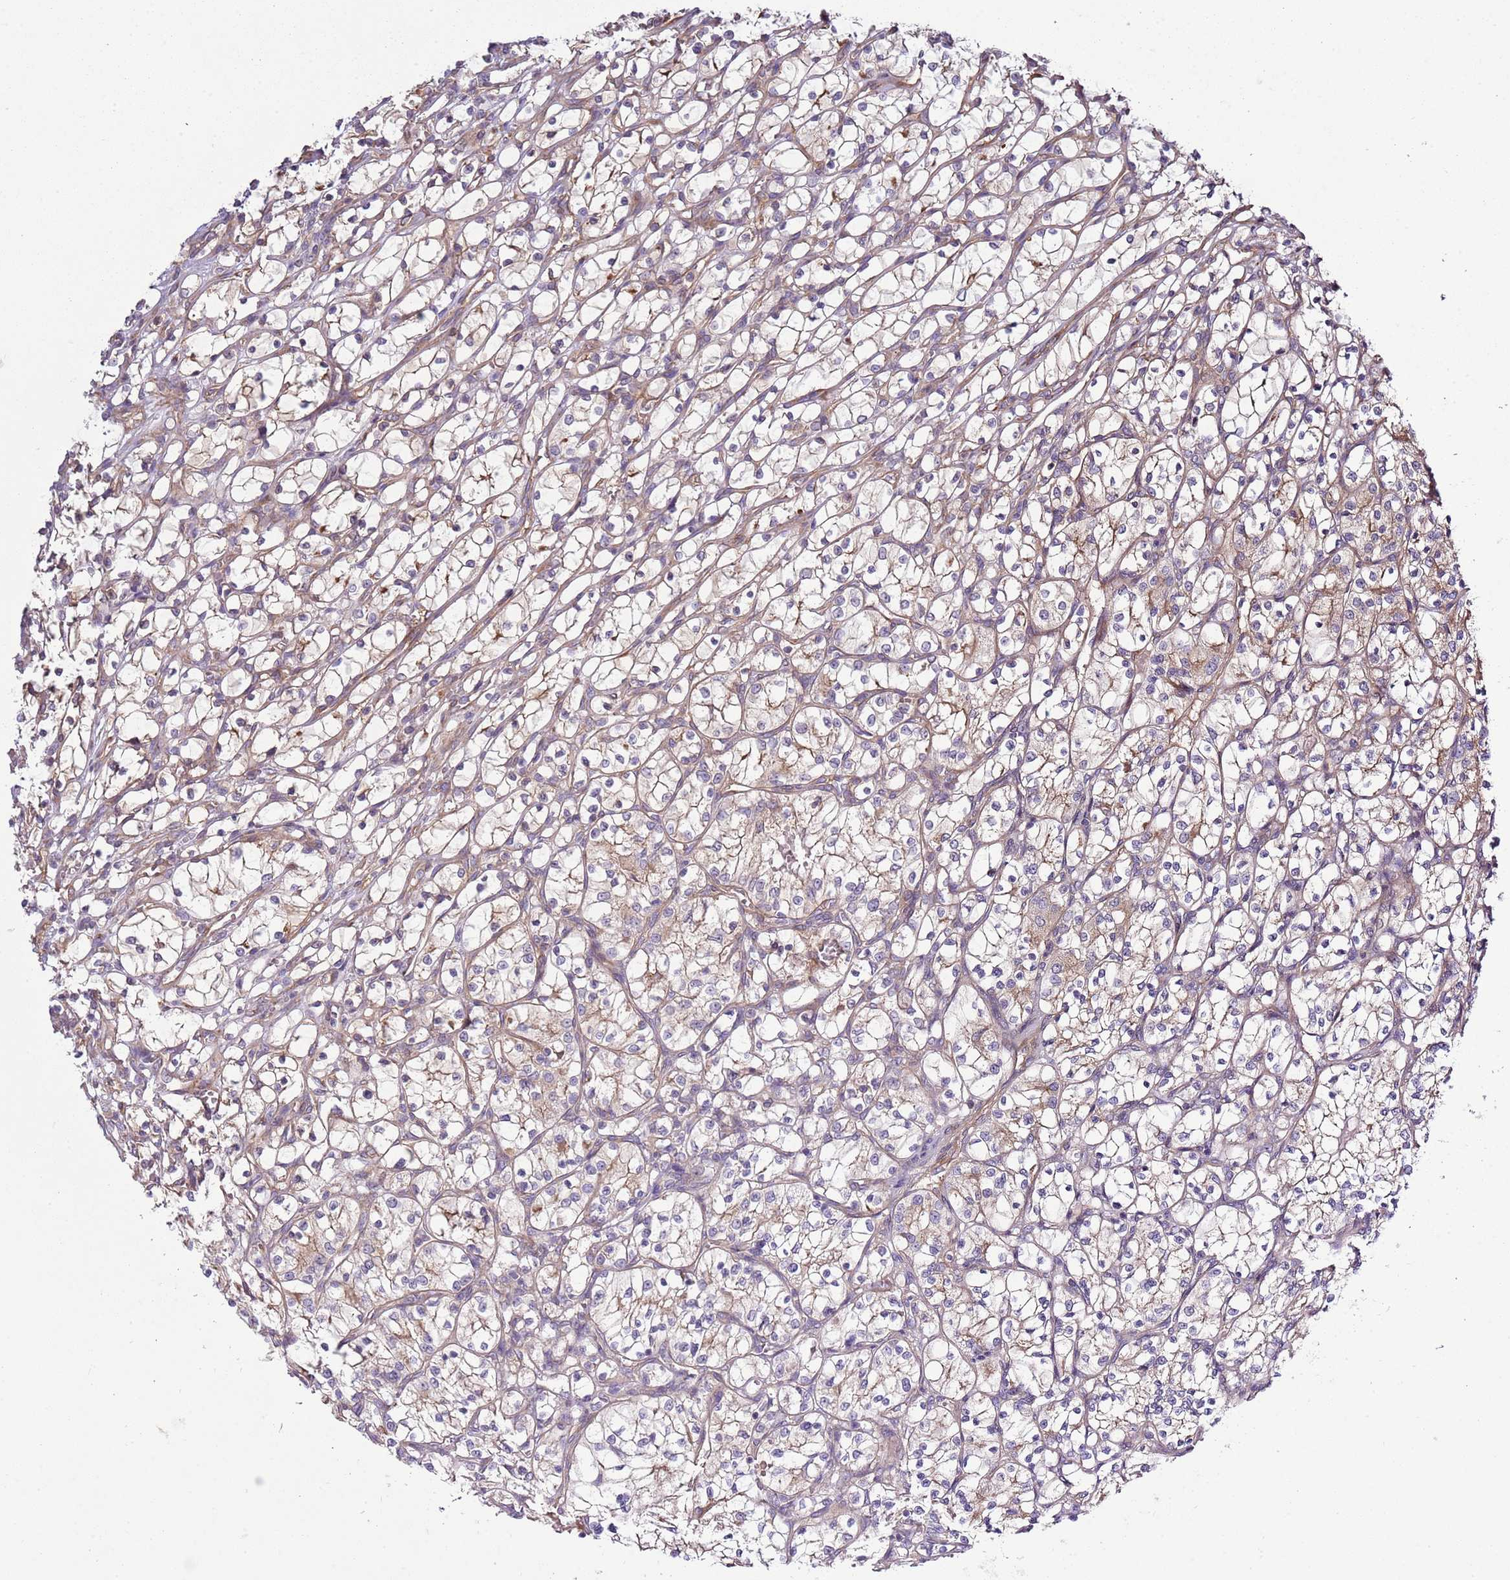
{"staining": {"intensity": "negative", "quantity": "none", "location": "none"}, "tissue": "renal cancer", "cell_type": "Tumor cells", "image_type": "cancer", "snomed": [{"axis": "morphology", "description": "Adenocarcinoma, NOS"}, {"axis": "topography", "description": "Kidney"}], "caption": "This is an IHC micrograph of adenocarcinoma (renal). There is no staining in tumor cells.", "gene": "GNL1", "patient": {"sex": "female", "age": 69}}